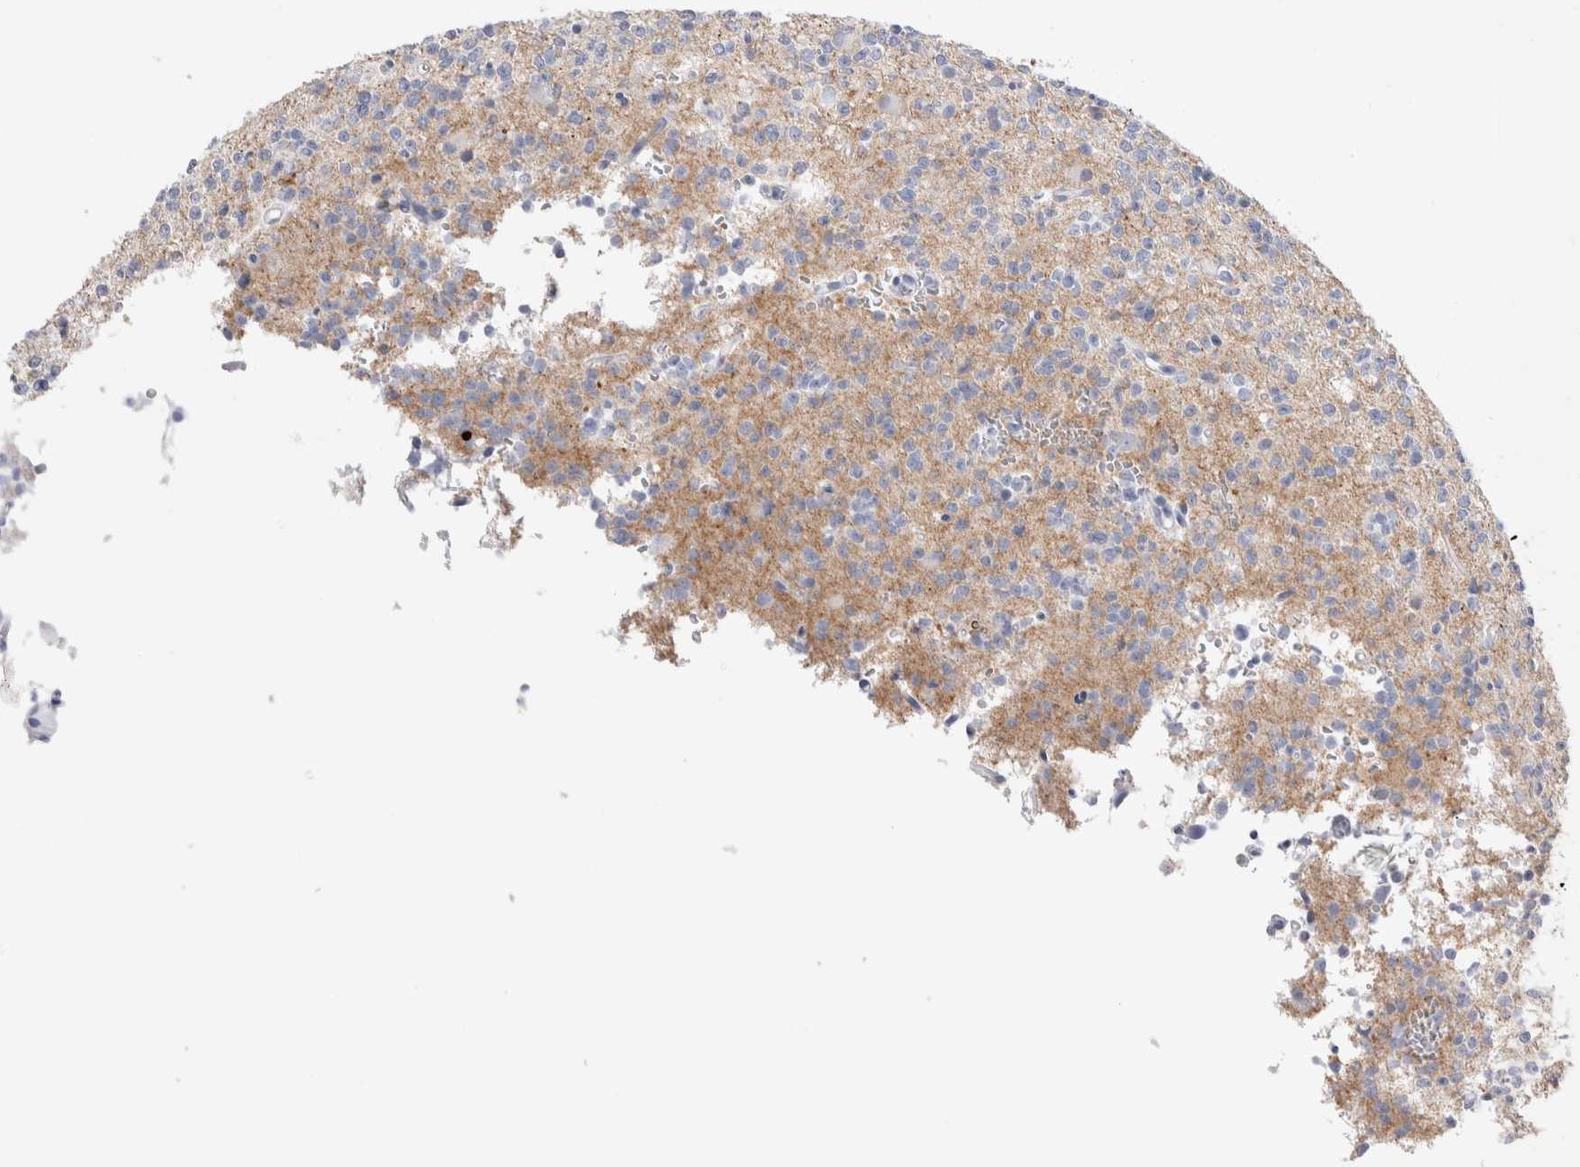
{"staining": {"intensity": "negative", "quantity": "none", "location": "none"}, "tissue": "glioma", "cell_type": "Tumor cells", "image_type": "cancer", "snomed": [{"axis": "morphology", "description": "Glioma, malignant, High grade"}, {"axis": "topography", "description": "Brain"}], "caption": "High magnification brightfield microscopy of high-grade glioma (malignant) stained with DAB (3,3'-diaminobenzidine) (brown) and counterstained with hematoxylin (blue): tumor cells show no significant positivity. (Stains: DAB (3,3'-diaminobenzidine) IHC with hematoxylin counter stain, Microscopy: brightfield microscopy at high magnification).", "gene": "GDA", "patient": {"sex": "female", "age": 62}}